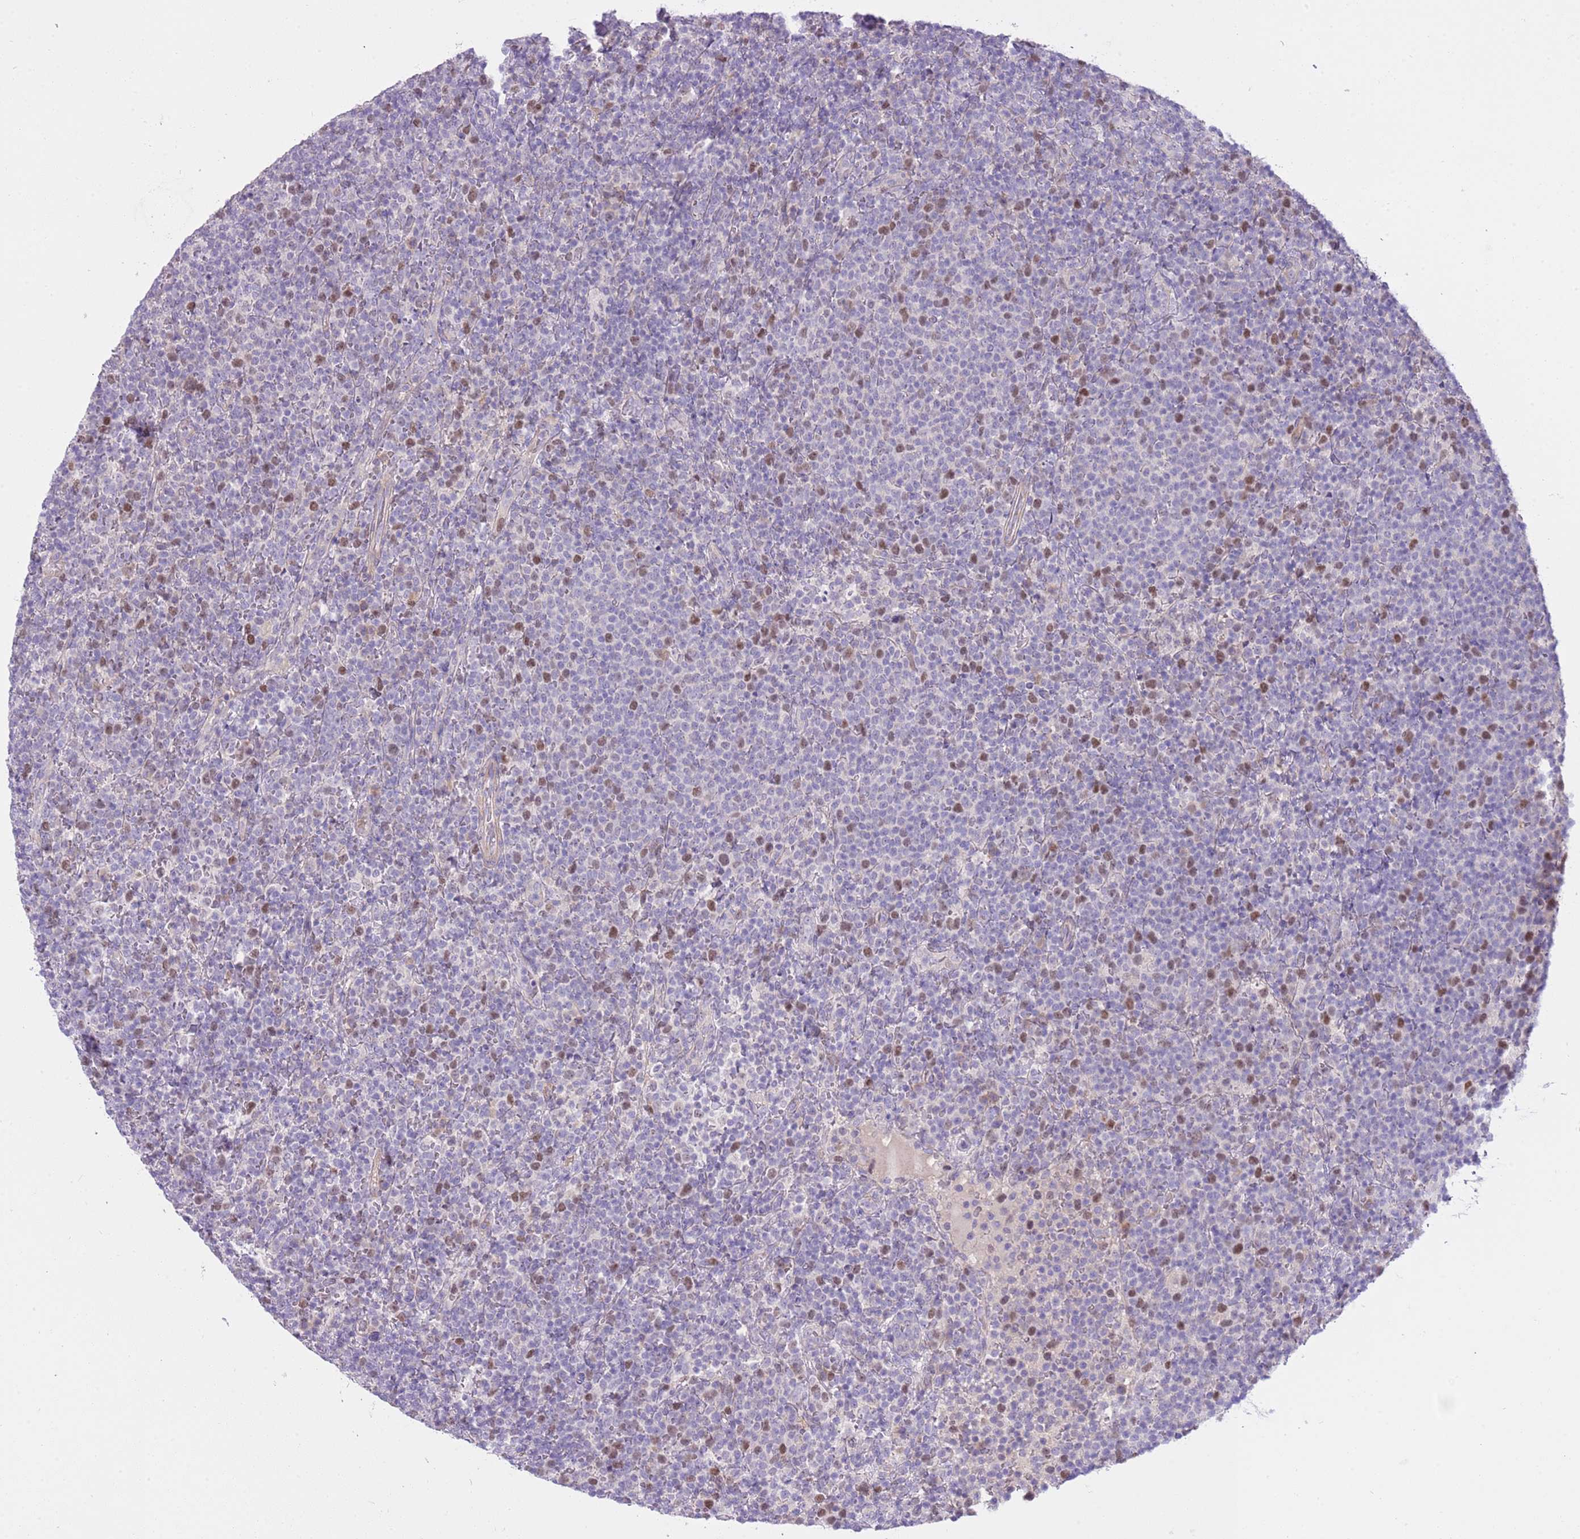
{"staining": {"intensity": "moderate", "quantity": "<25%", "location": "nuclear"}, "tissue": "lymphoma", "cell_type": "Tumor cells", "image_type": "cancer", "snomed": [{"axis": "morphology", "description": "Malignant lymphoma, non-Hodgkin's type, High grade"}, {"axis": "topography", "description": "Lymph node"}], "caption": "Moderate nuclear staining for a protein is appreciated in about <25% of tumor cells of high-grade malignant lymphoma, non-Hodgkin's type using immunohistochemistry.", "gene": "FBRSL1", "patient": {"sex": "male", "age": 61}}